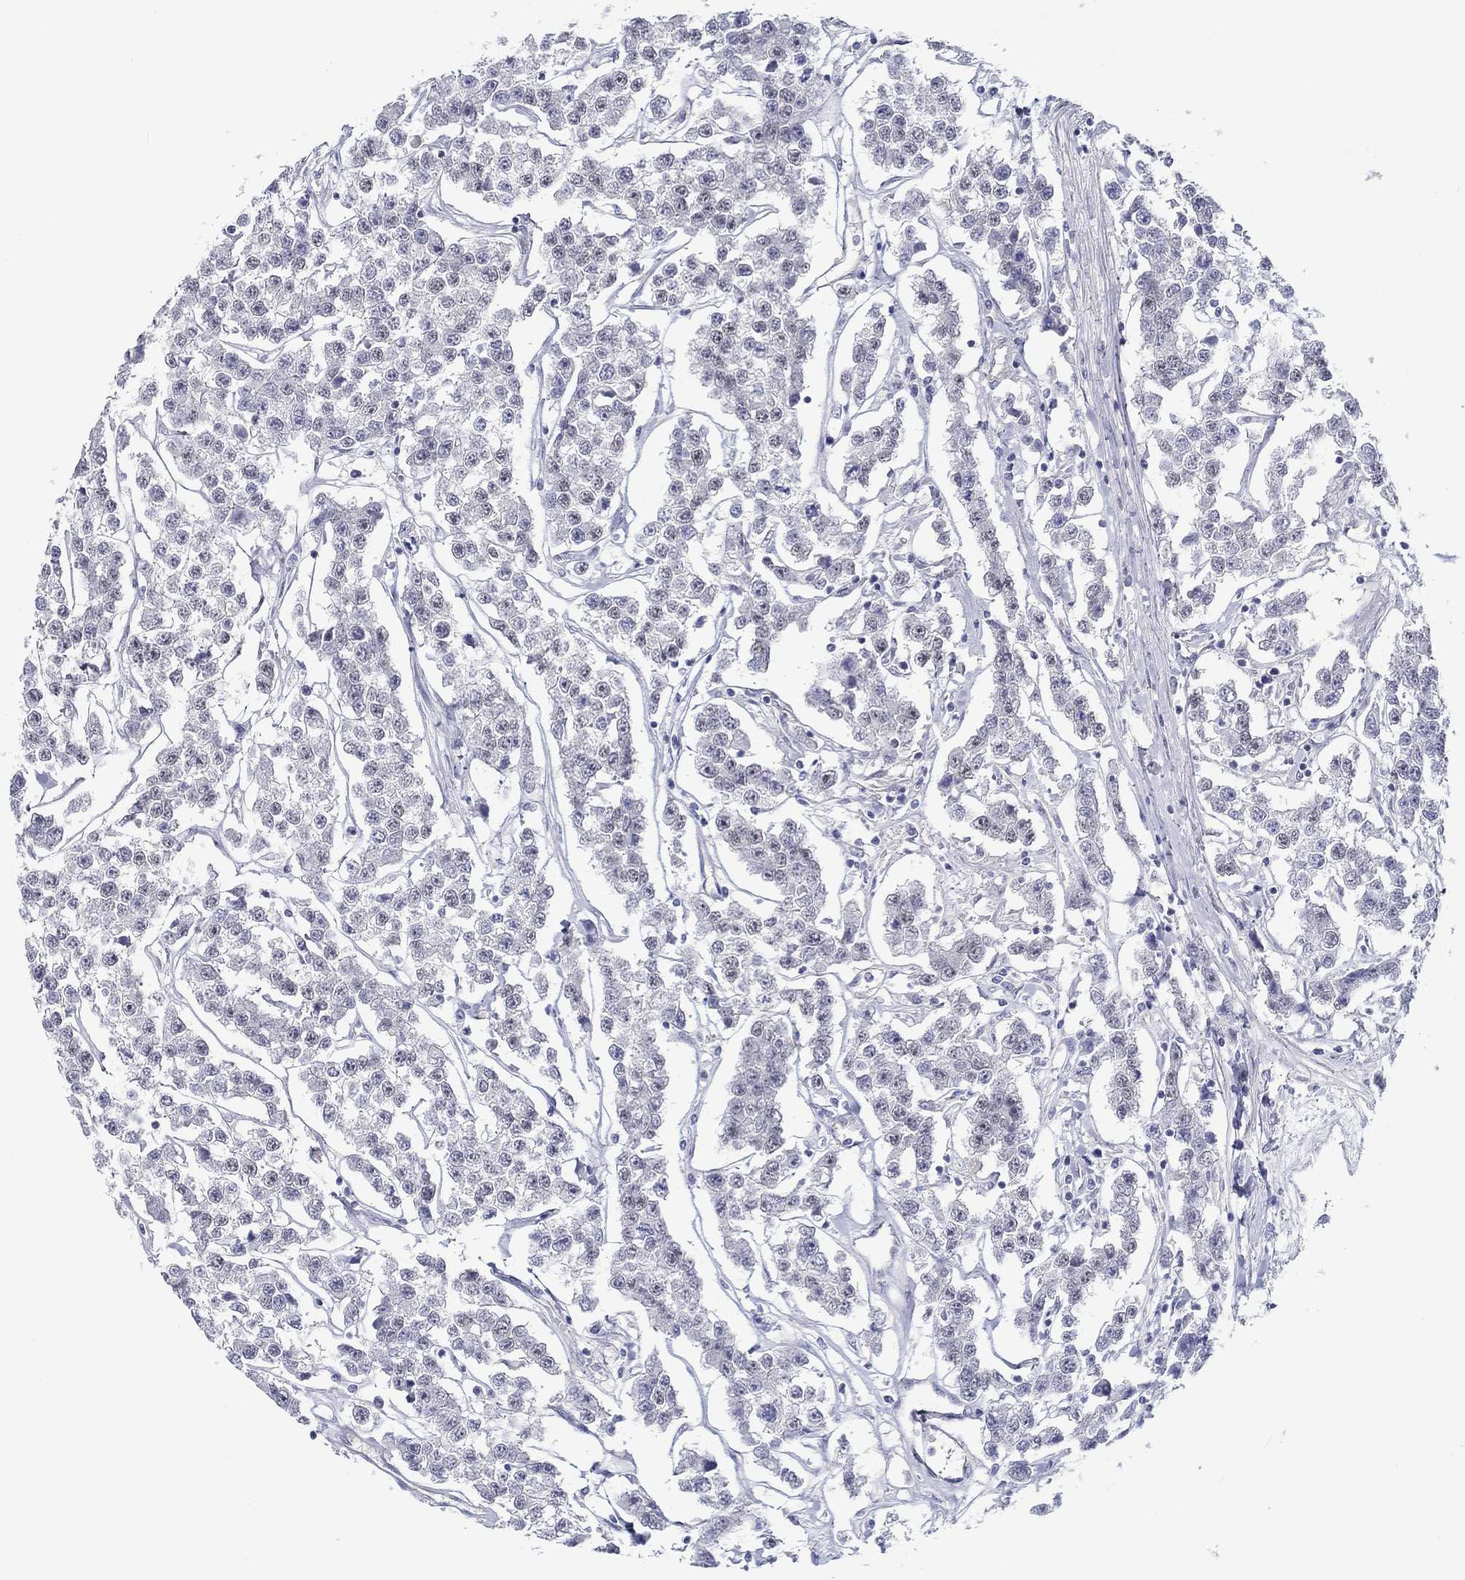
{"staining": {"intensity": "negative", "quantity": "none", "location": "none"}, "tissue": "testis cancer", "cell_type": "Tumor cells", "image_type": "cancer", "snomed": [{"axis": "morphology", "description": "Seminoma, NOS"}, {"axis": "topography", "description": "Testis"}], "caption": "Micrograph shows no protein expression in tumor cells of seminoma (testis) tissue.", "gene": "CRYGD", "patient": {"sex": "male", "age": 59}}